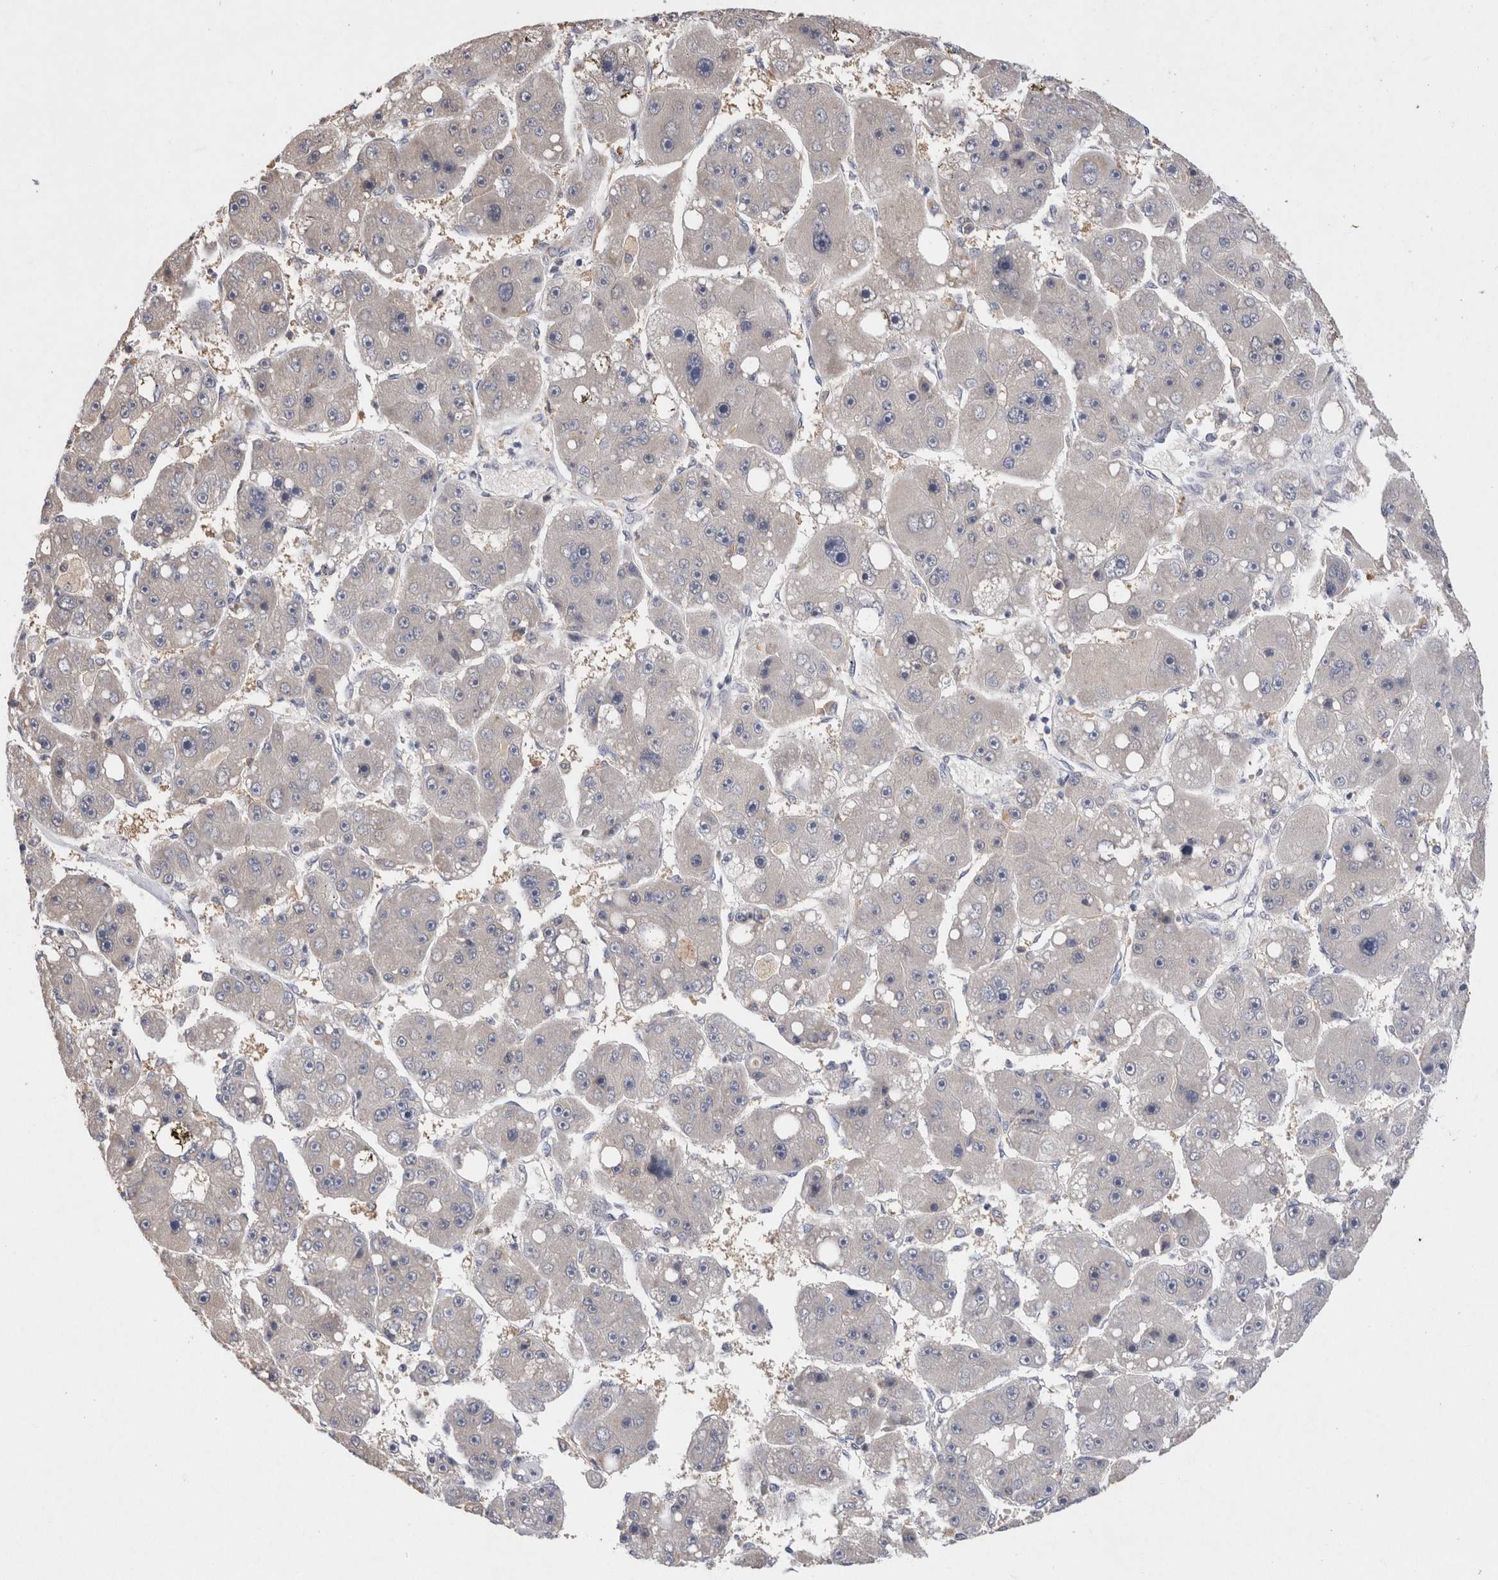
{"staining": {"intensity": "negative", "quantity": "none", "location": "none"}, "tissue": "liver cancer", "cell_type": "Tumor cells", "image_type": "cancer", "snomed": [{"axis": "morphology", "description": "Carcinoma, Hepatocellular, NOS"}, {"axis": "topography", "description": "Liver"}], "caption": "Immunohistochemical staining of human liver cancer exhibits no significant staining in tumor cells. The staining was performed using DAB (3,3'-diaminobenzidine) to visualize the protein expression in brown, while the nuclei were stained in blue with hematoxylin (Magnification: 20x).", "gene": "VSIG4", "patient": {"sex": "female", "age": 61}}